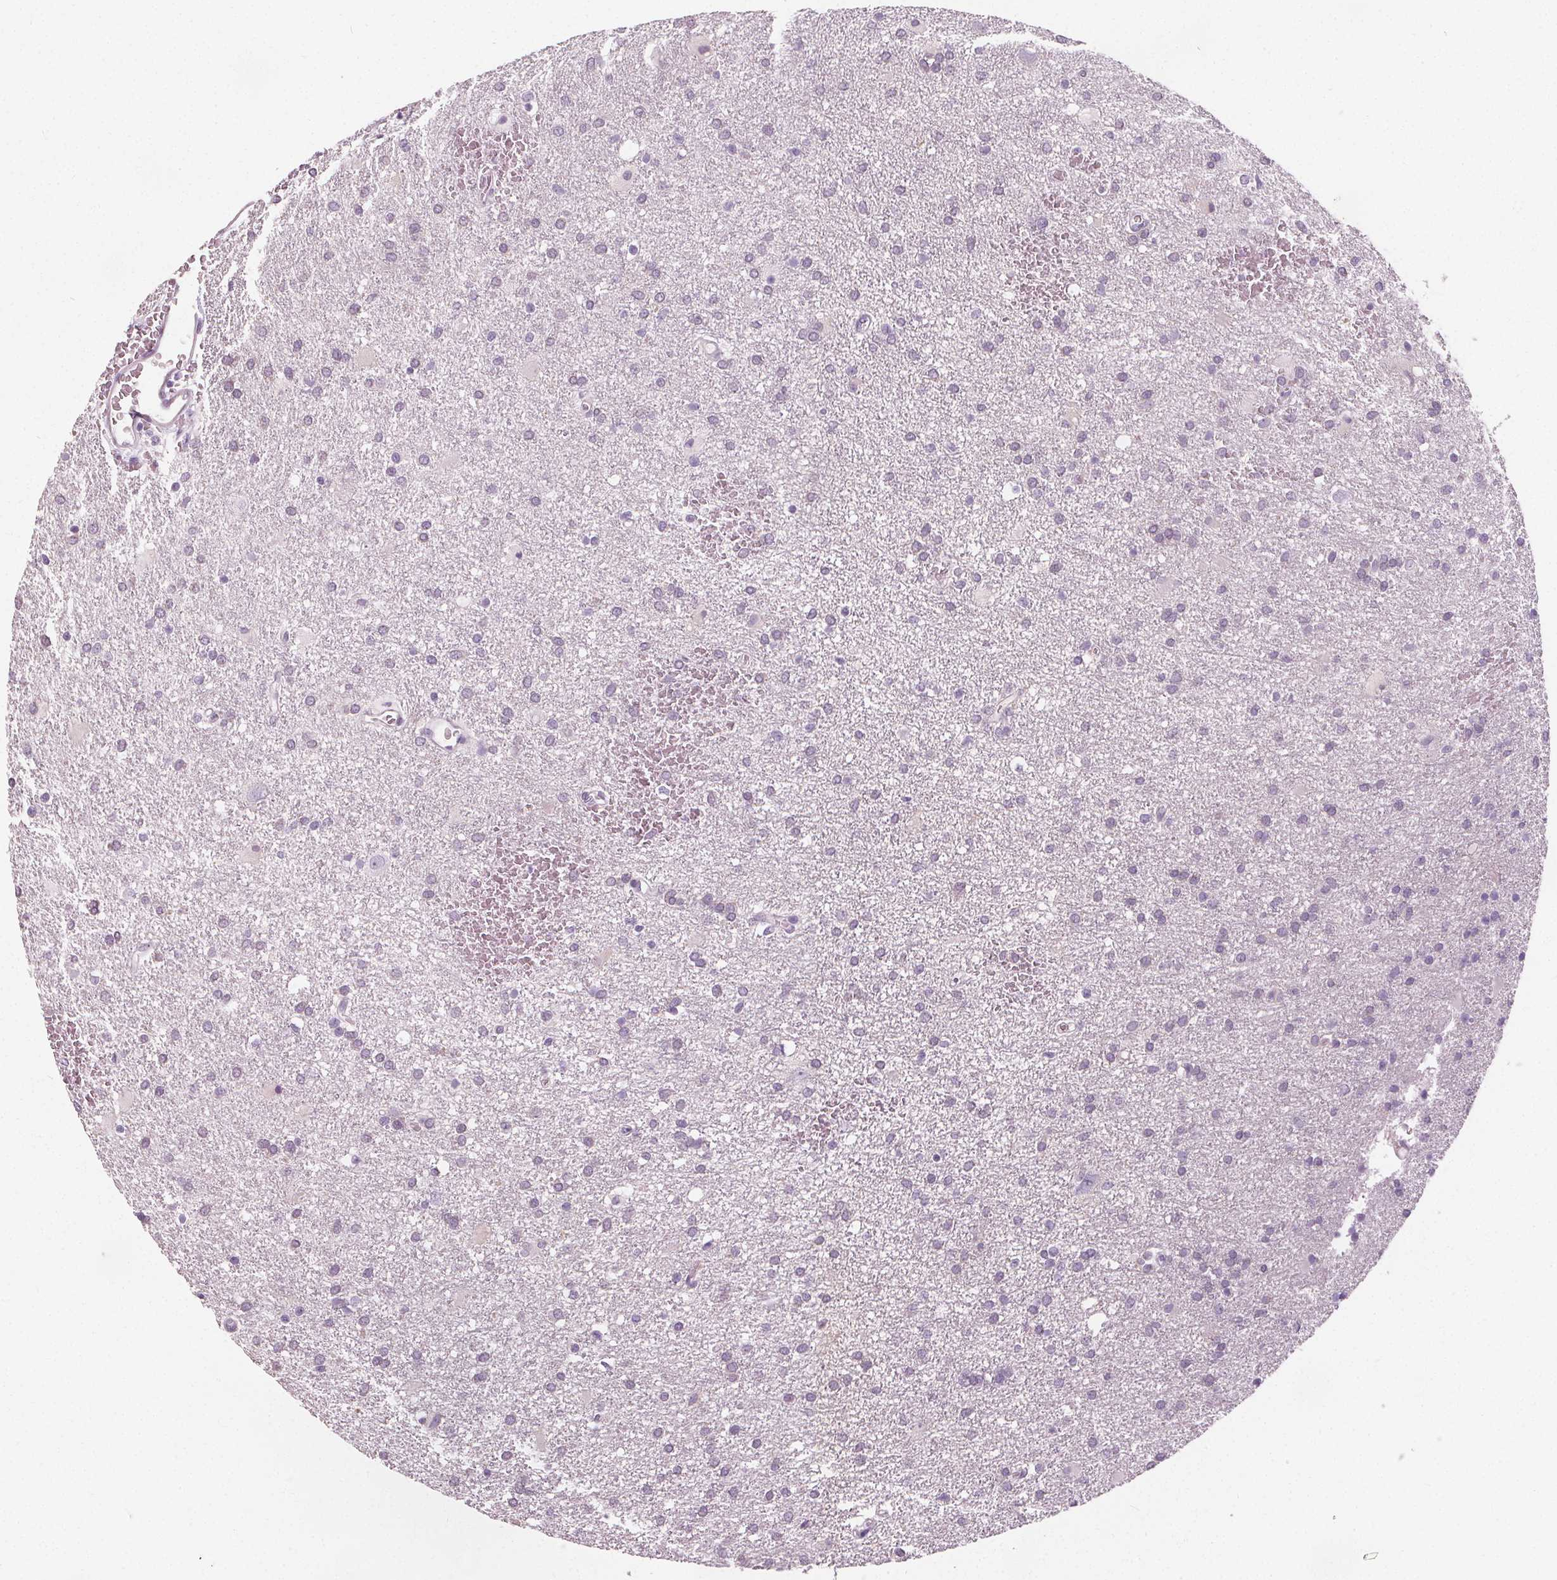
{"staining": {"intensity": "negative", "quantity": "none", "location": "none"}, "tissue": "glioma", "cell_type": "Tumor cells", "image_type": "cancer", "snomed": [{"axis": "morphology", "description": "Glioma, malignant, Low grade"}, {"axis": "topography", "description": "Brain"}], "caption": "Protein analysis of malignant low-grade glioma displays no significant positivity in tumor cells.", "gene": "SLC5A12", "patient": {"sex": "male", "age": 66}}